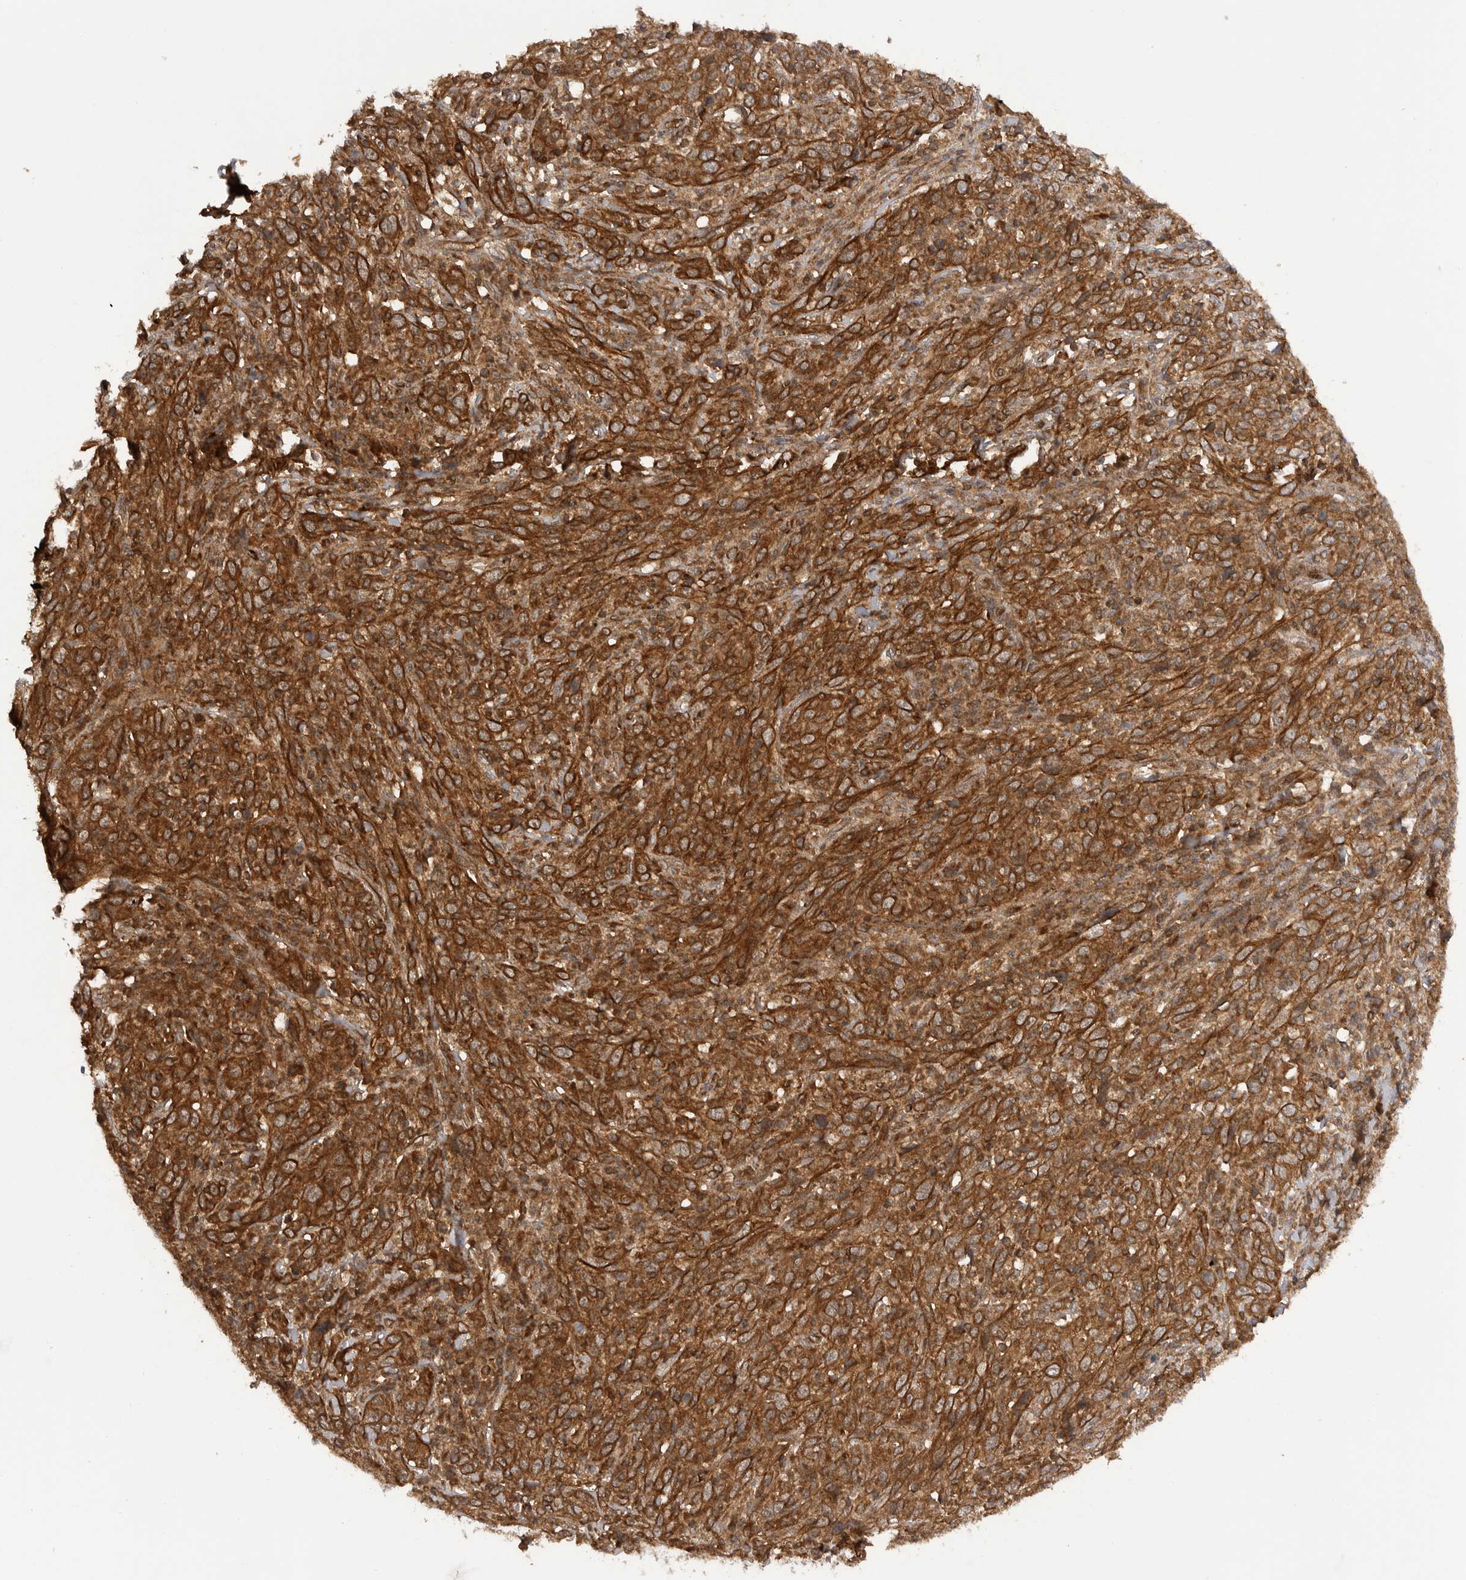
{"staining": {"intensity": "strong", "quantity": ">75%", "location": "cytoplasmic/membranous"}, "tissue": "cervical cancer", "cell_type": "Tumor cells", "image_type": "cancer", "snomed": [{"axis": "morphology", "description": "Squamous cell carcinoma, NOS"}, {"axis": "topography", "description": "Cervix"}], "caption": "Squamous cell carcinoma (cervical) stained for a protein reveals strong cytoplasmic/membranous positivity in tumor cells.", "gene": "PRDX4", "patient": {"sex": "female", "age": 46}}